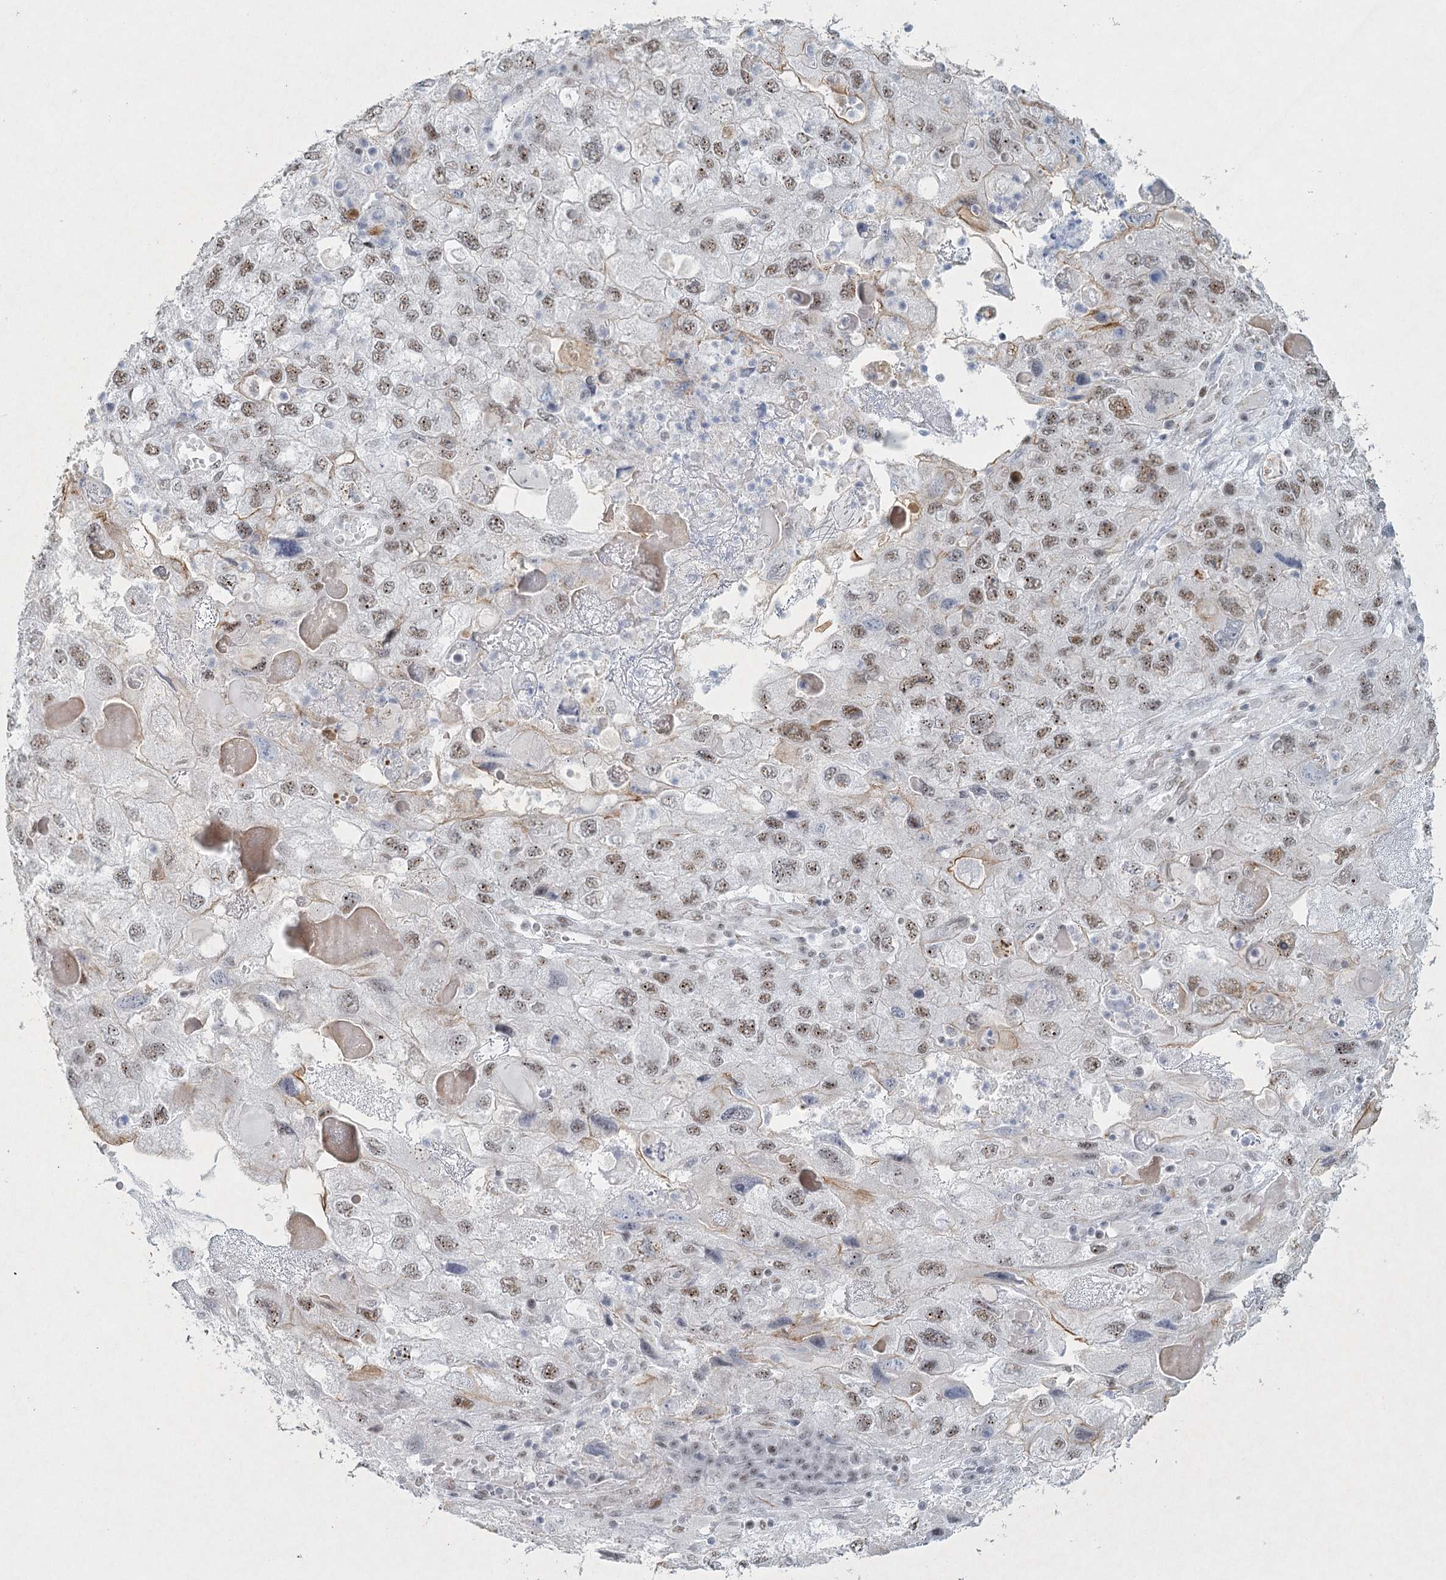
{"staining": {"intensity": "moderate", "quantity": "25%-75%", "location": "nuclear"}, "tissue": "endometrial cancer", "cell_type": "Tumor cells", "image_type": "cancer", "snomed": [{"axis": "morphology", "description": "Adenocarcinoma, NOS"}, {"axis": "topography", "description": "Endometrium"}], "caption": "Immunohistochemistry (DAB) staining of human endometrial adenocarcinoma demonstrates moderate nuclear protein expression in about 25%-75% of tumor cells. (DAB = brown stain, brightfield microscopy at high magnification).", "gene": "U2SURP", "patient": {"sex": "female", "age": 49}}